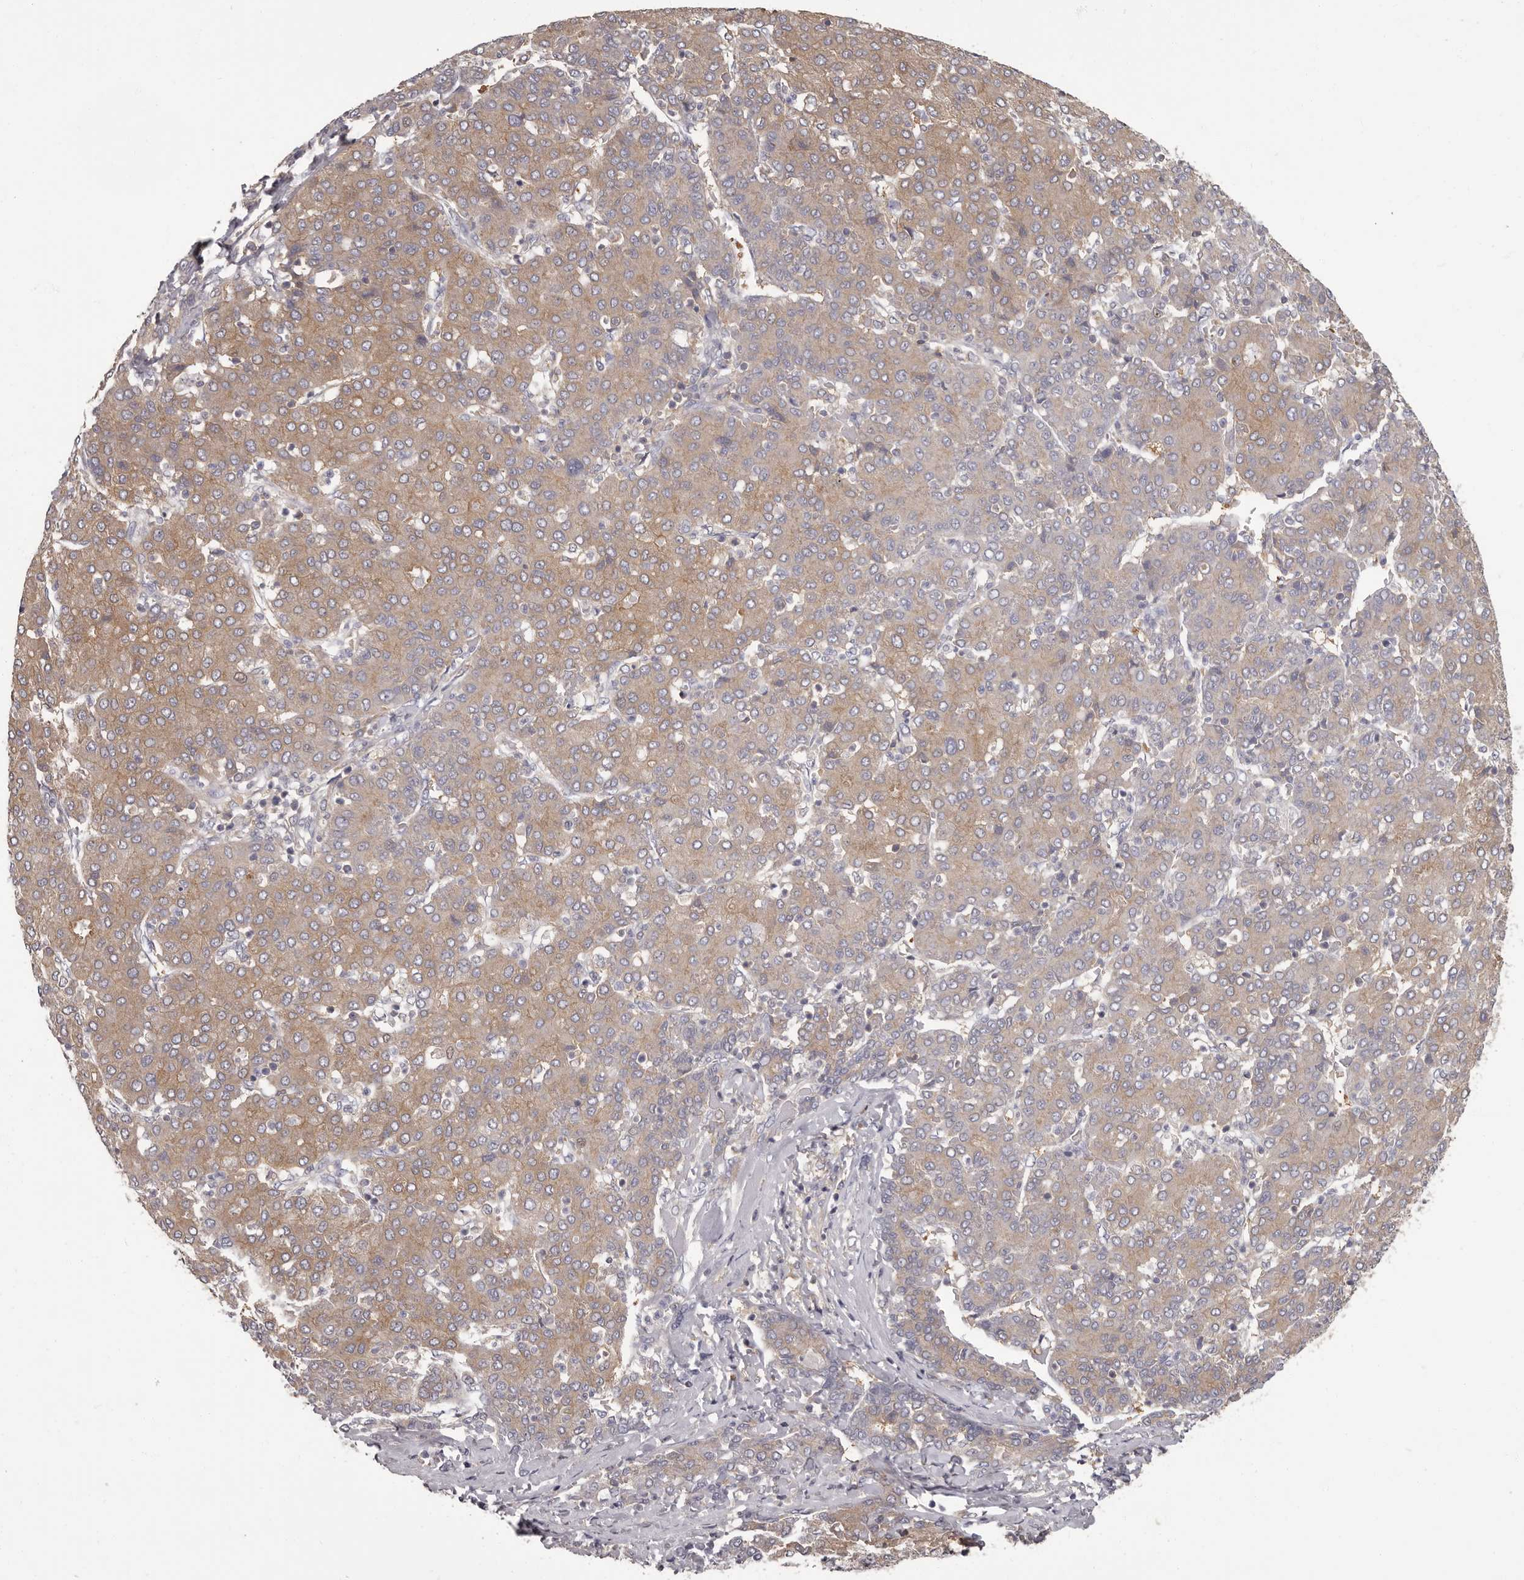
{"staining": {"intensity": "weak", "quantity": "25%-75%", "location": "cytoplasmic/membranous"}, "tissue": "liver cancer", "cell_type": "Tumor cells", "image_type": "cancer", "snomed": [{"axis": "morphology", "description": "Carcinoma, Hepatocellular, NOS"}, {"axis": "topography", "description": "Liver"}], "caption": "Protein analysis of liver cancer (hepatocellular carcinoma) tissue reveals weak cytoplasmic/membranous staining in approximately 25%-75% of tumor cells.", "gene": "APEH", "patient": {"sex": "male", "age": 65}}